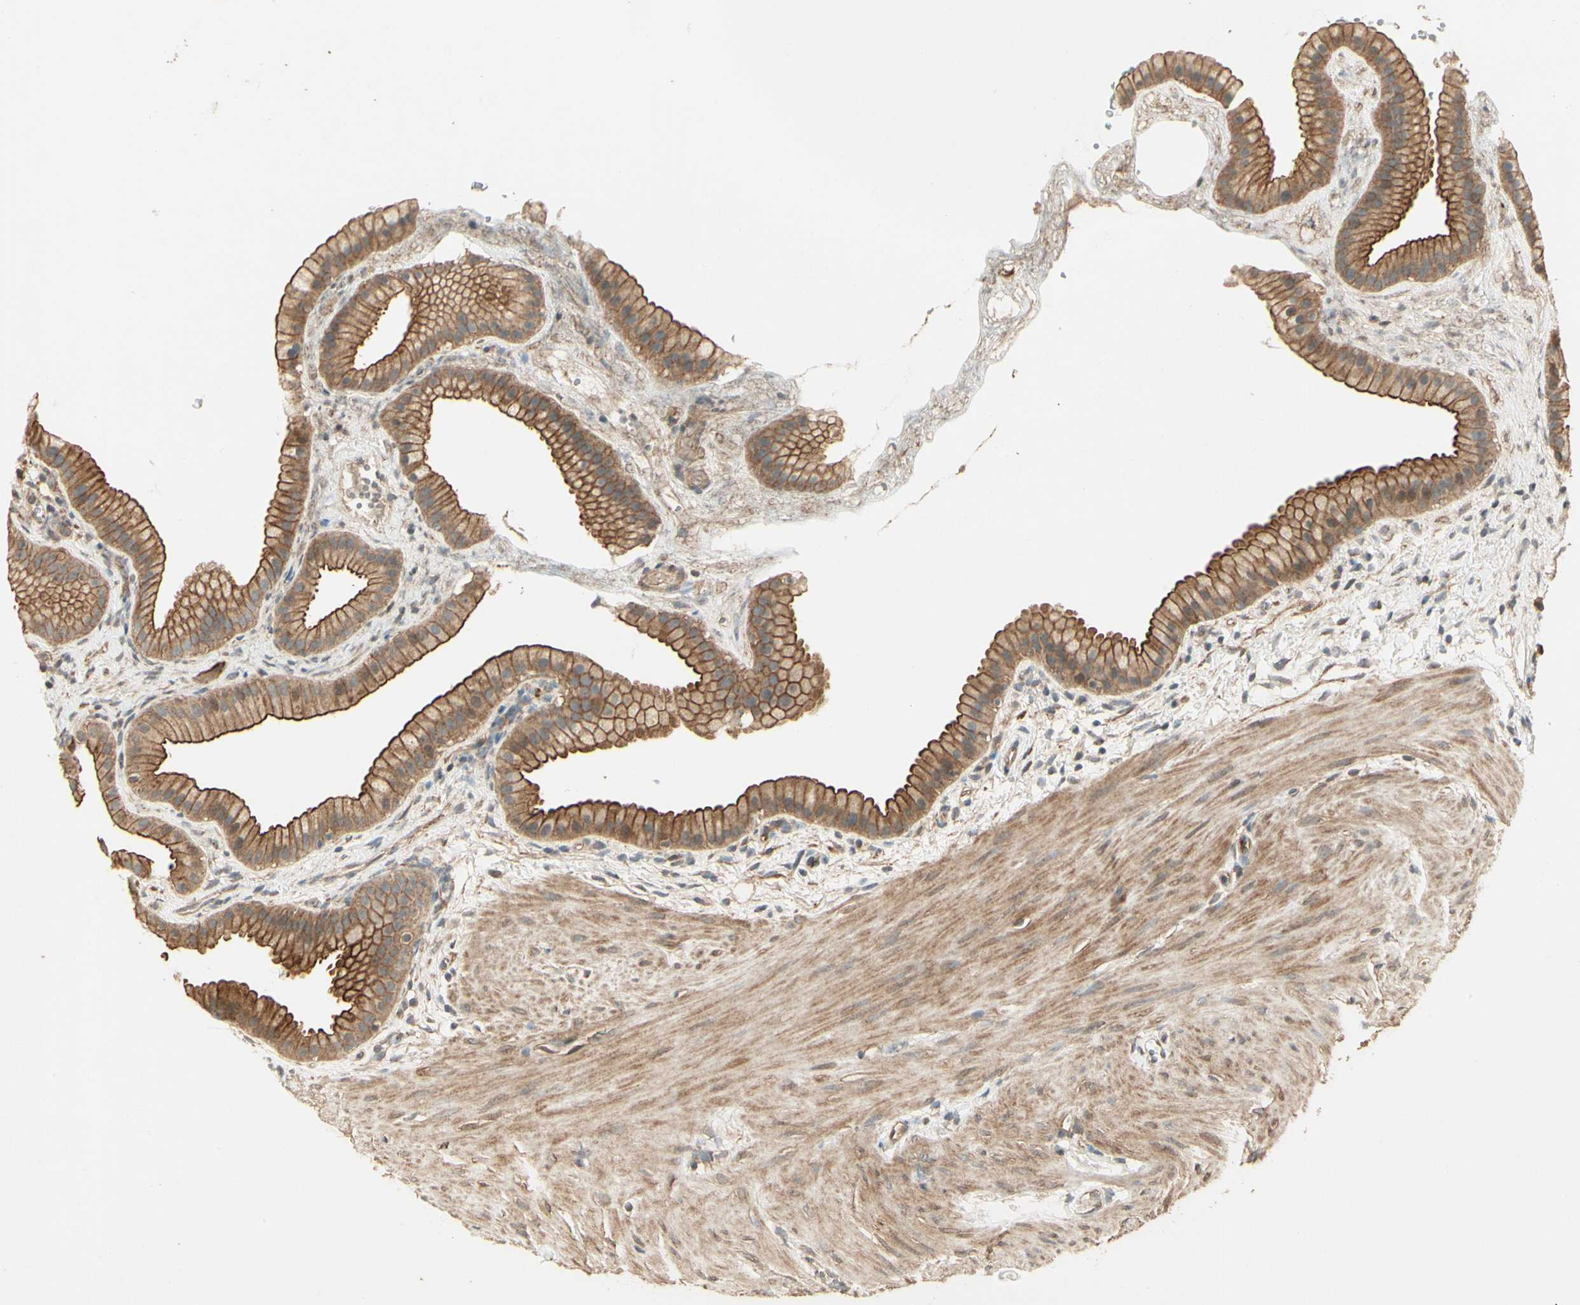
{"staining": {"intensity": "moderate", "quantity": ">75%", "location": "cytoplasmic/membranous"}, "tissue": "gallbladder", "cell_type": "Glandular cells", "image_type": "normal", "snomed": [{"axis": "morphology", "description": "Normal tissue, NOS"}, {"axis": "topography", "description": "Gallbladder"}], "caption": "Benign gallbladder demonstrates moderate cytoplasmic/membranous positivity in approximately >75% of glandular cells, visualized by immunohistochemistry. (DAB (3,3'-diaminobenzidine) = brown stain, brightfield microscopy at high magnification).", "gene": "RNF180", "patient": {"sex": "female", "age": 64}}